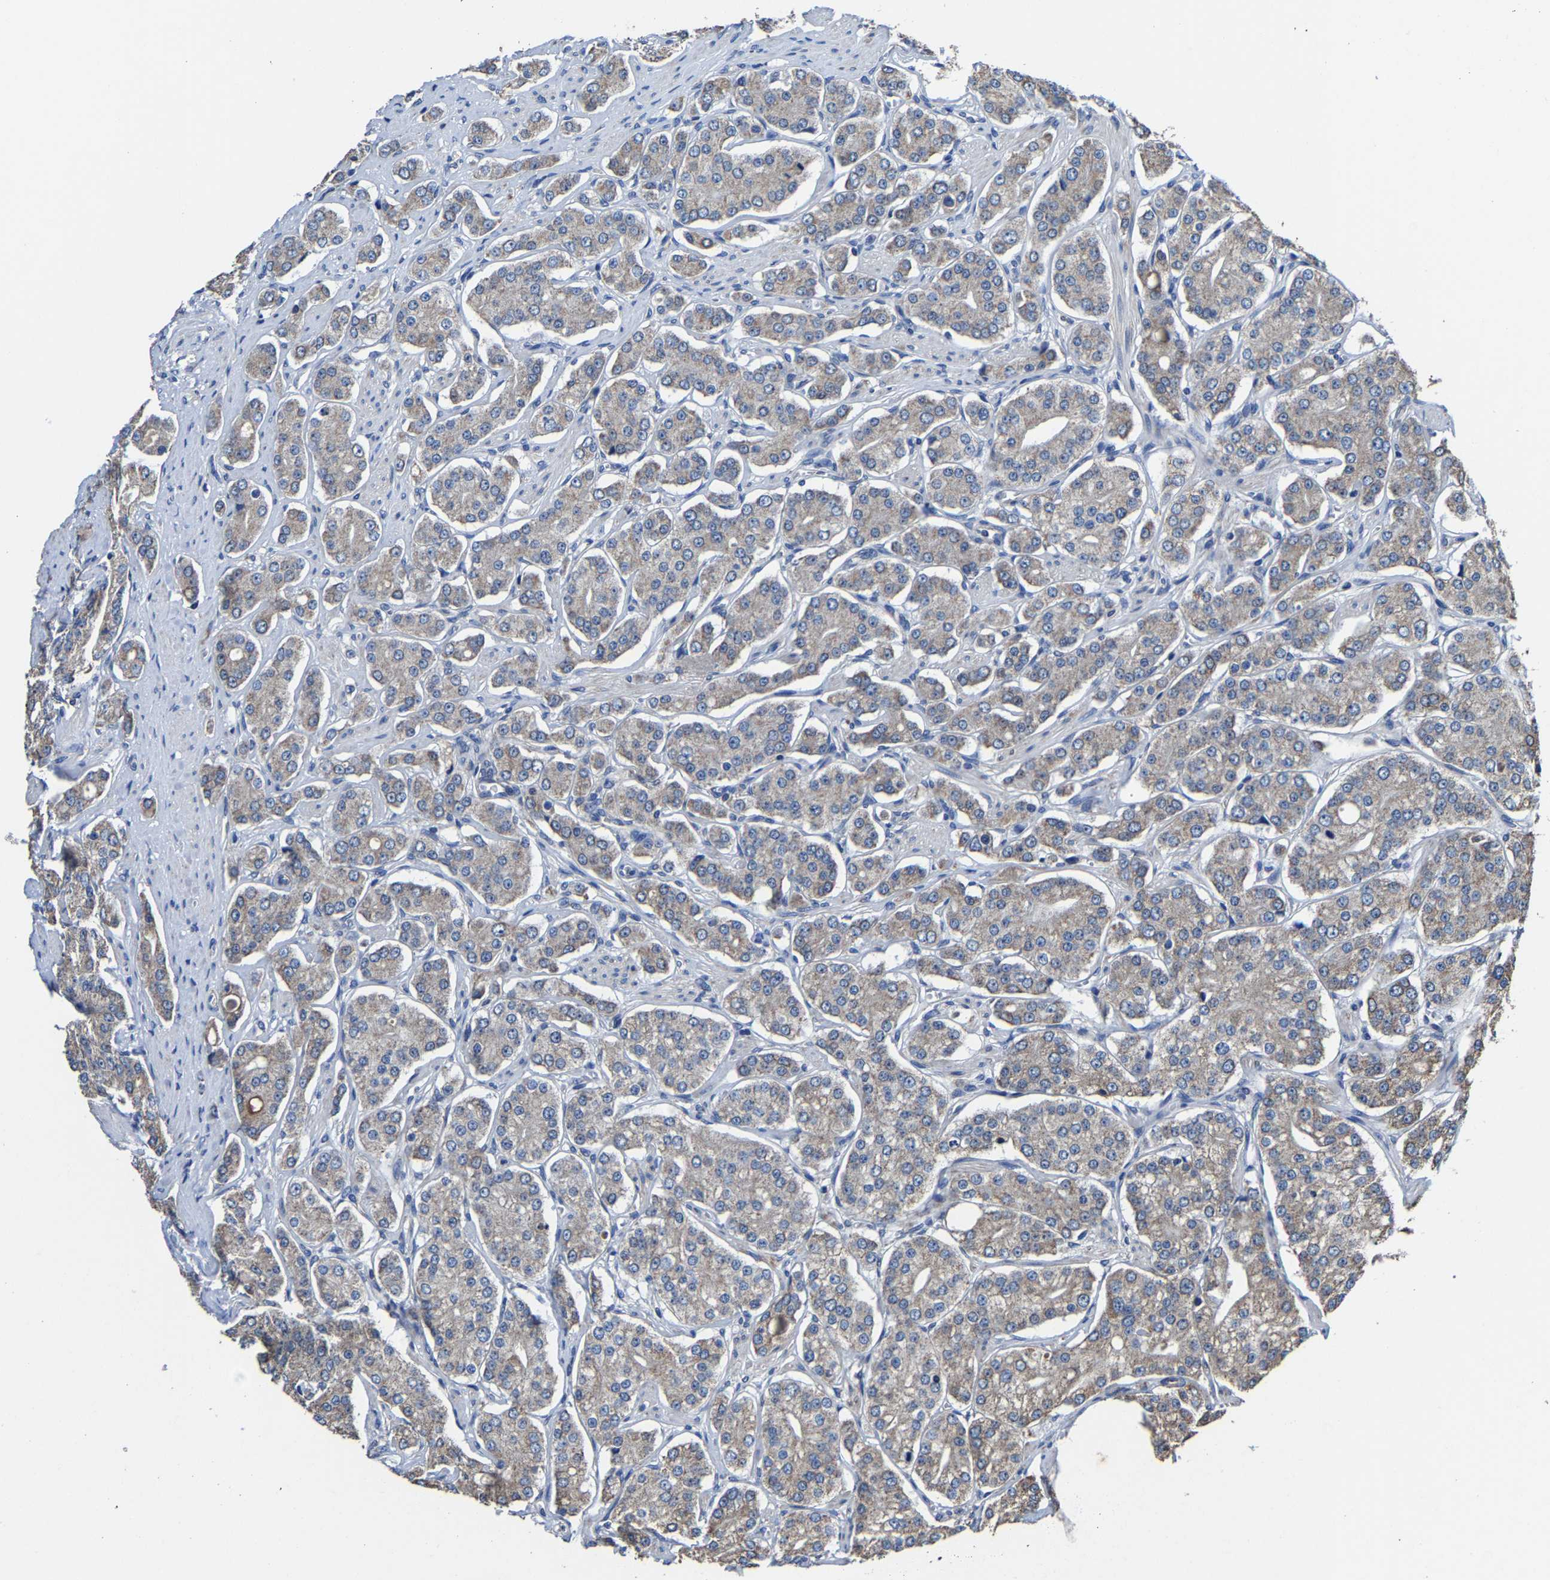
{"staining": {"intensity": "weak", "quantity": "25%-75%", "location": "cytoplasmic/membranous"}, "tissue": "prostate cancer", "cell_type": "Tumor cells", "image_type": "cancer", "snomed": [{"axis": "morphology", "description": "Adenocarcinoma, Low grade"}, {"axis": "topography", "description": "Prostate"}], "caption": "Immunohistochemistry (IHC) image of human prostate low-grade adenocarcinoma stained for a protein (brown), which exhibits low levels of weak cytoplasmic/membranous expression in approximately 25%-75% of tumor cells.", "gene": "ZCCHC7", "patient": {"sex": "male", "age": 69}}